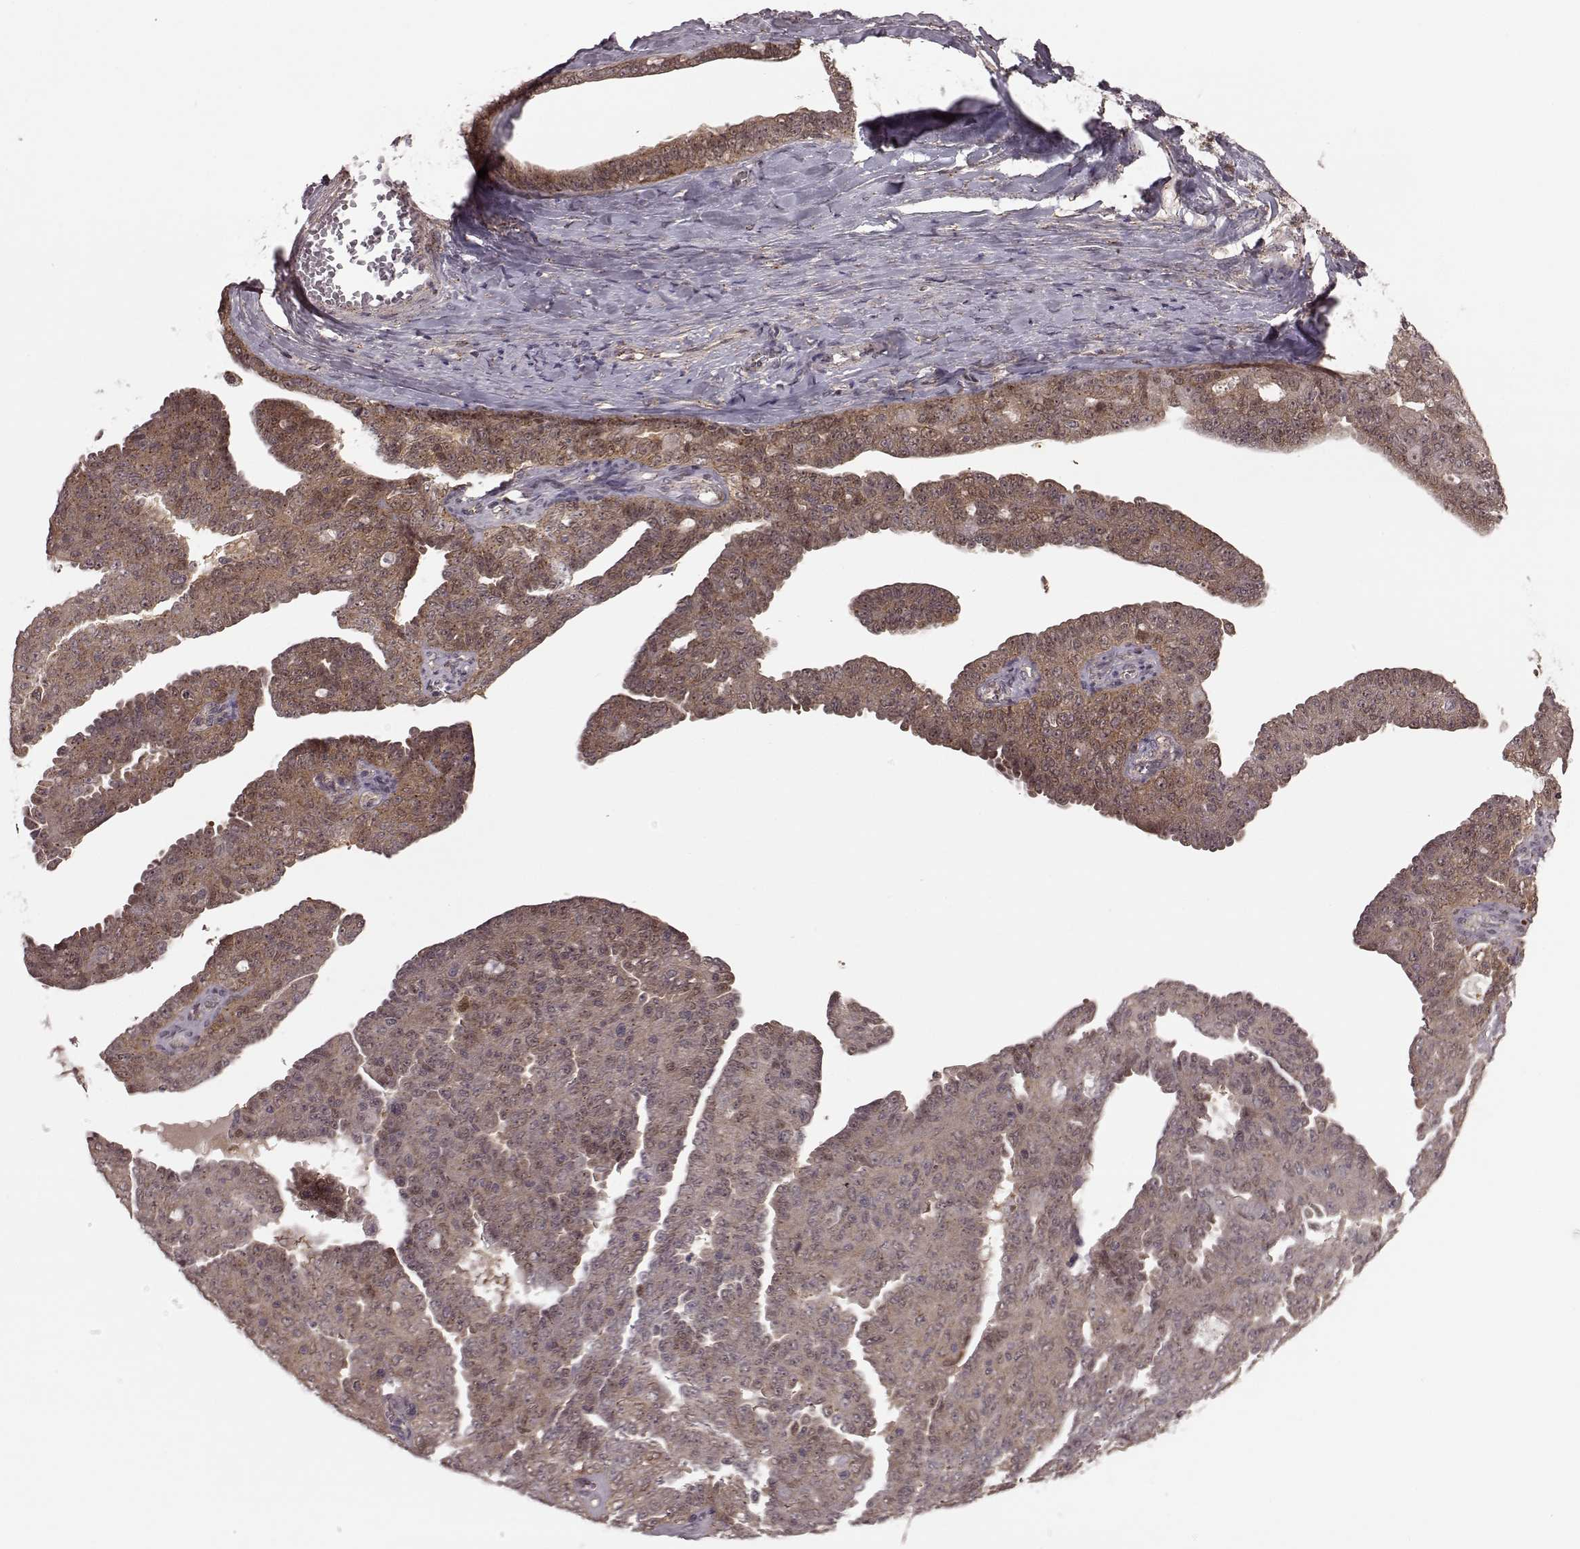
{"staining": {"intensity": "moderate", "quantity": "<25%", "location": "cytoplasmic/membranous"}, "tissue": "ovarian cancer", "cell_type": "Tumor cells", "image_type": "cancer", "snomed": [{"axis": "morphology", "description": "Cystadenocarcinoma, serous, NOS"}, {"axis": "topography", "description": "Ovary"}], "caption": "A brown stain labels moderate cytoplasmic/membranous positivity of a protein in human ovarian cancer tumor cells.", "gene": "GSS", "patient": {"sex": "female", "age": 71}}